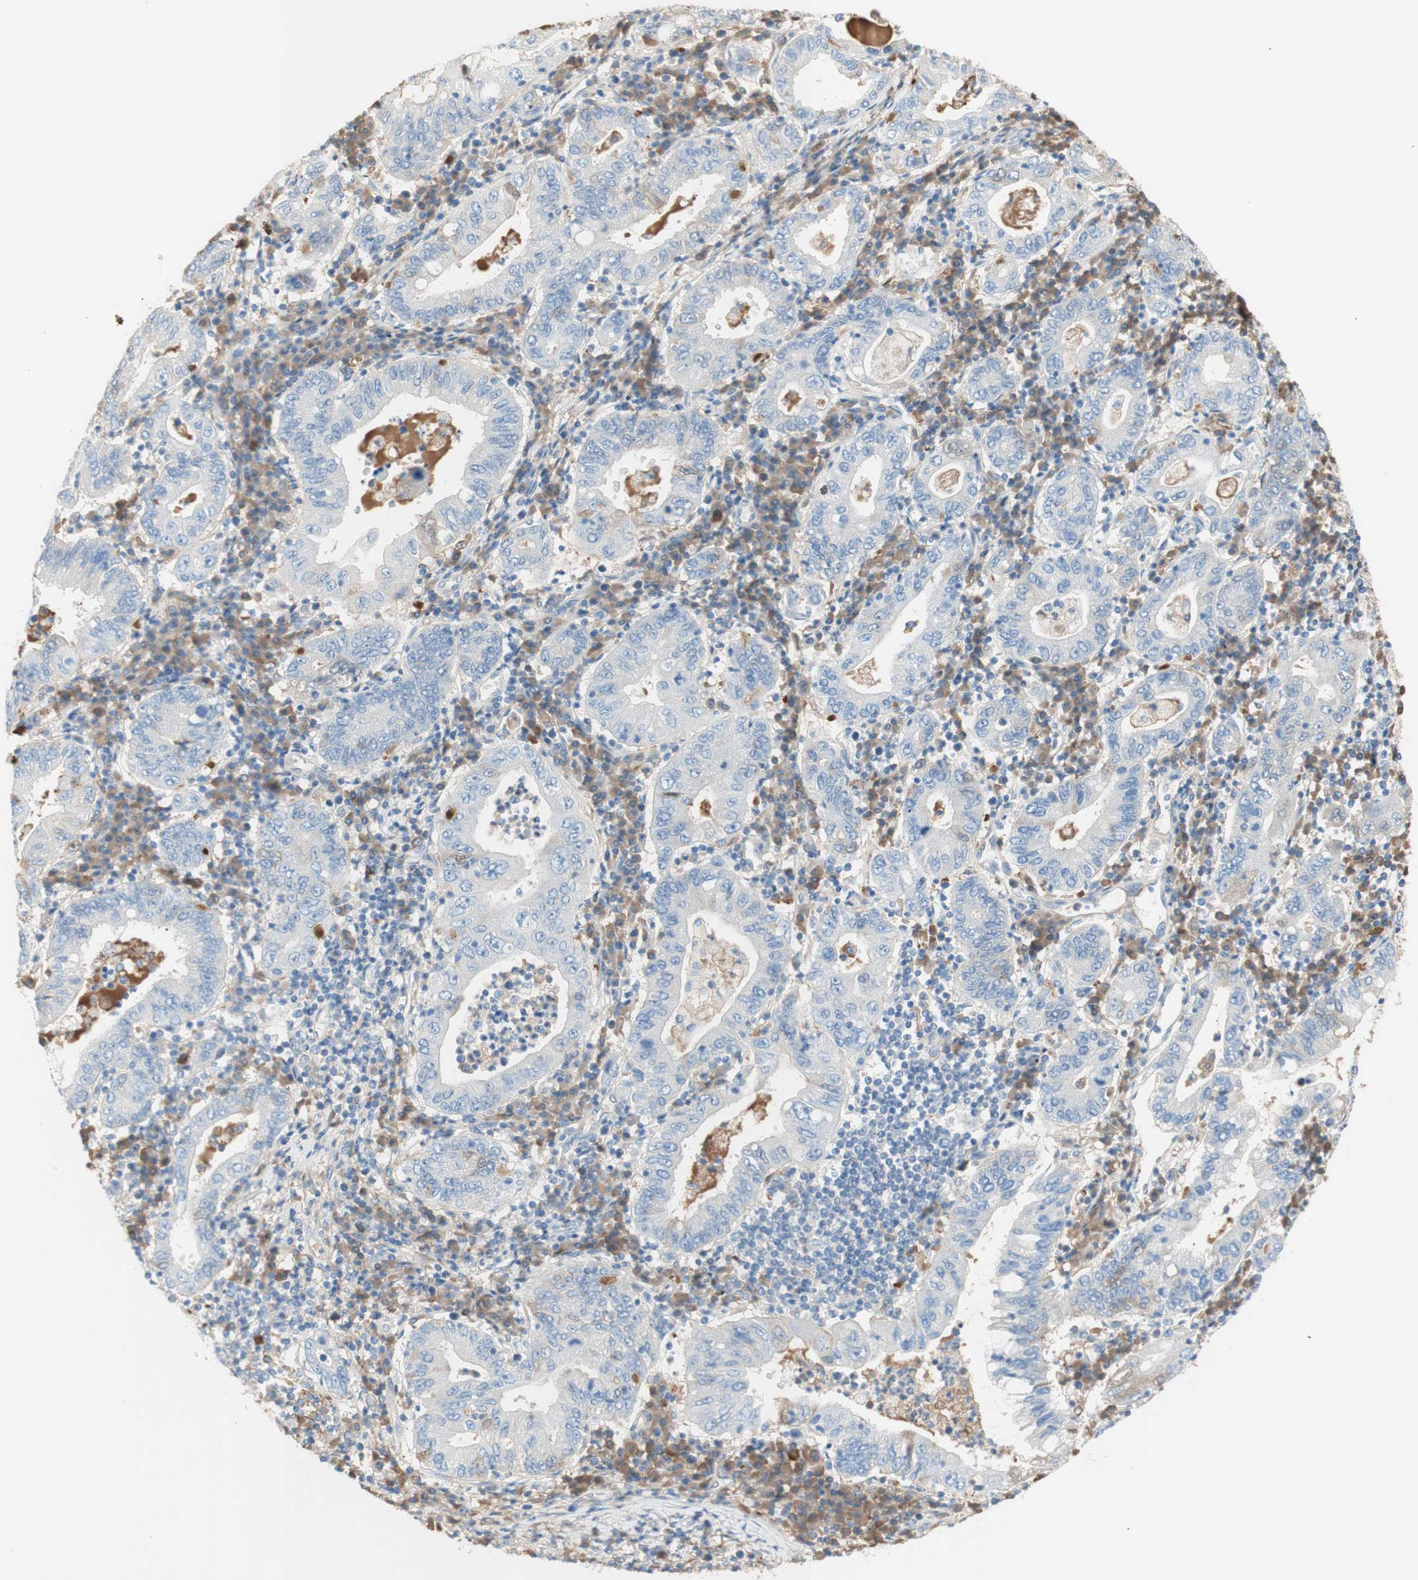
{"staining": {"intensity": "negative", "quantity": "none", "location": "none"}, "tissue": "stomach cancer", "cell_type": "Tumor cells", "image_type": "cancer", "snomed": [{"axis": "morphology", "description": "Normal tissue, NOS"}, {"axis": "morphology", "description": "Adenocarcinoma, NOS"}, {"axis": "topography", "description": "Esophagus"}, {"axis": "topography", "description": "Stomach, upper"}, {"axis": "topography", "description": "Peripheral nerve tissue"}], "caption": "Tumor cells are negative for protein expression in human stomach adenocarcinoma.", "gene": "KNG1", "patient": {"sex": "male", "age": 62}}